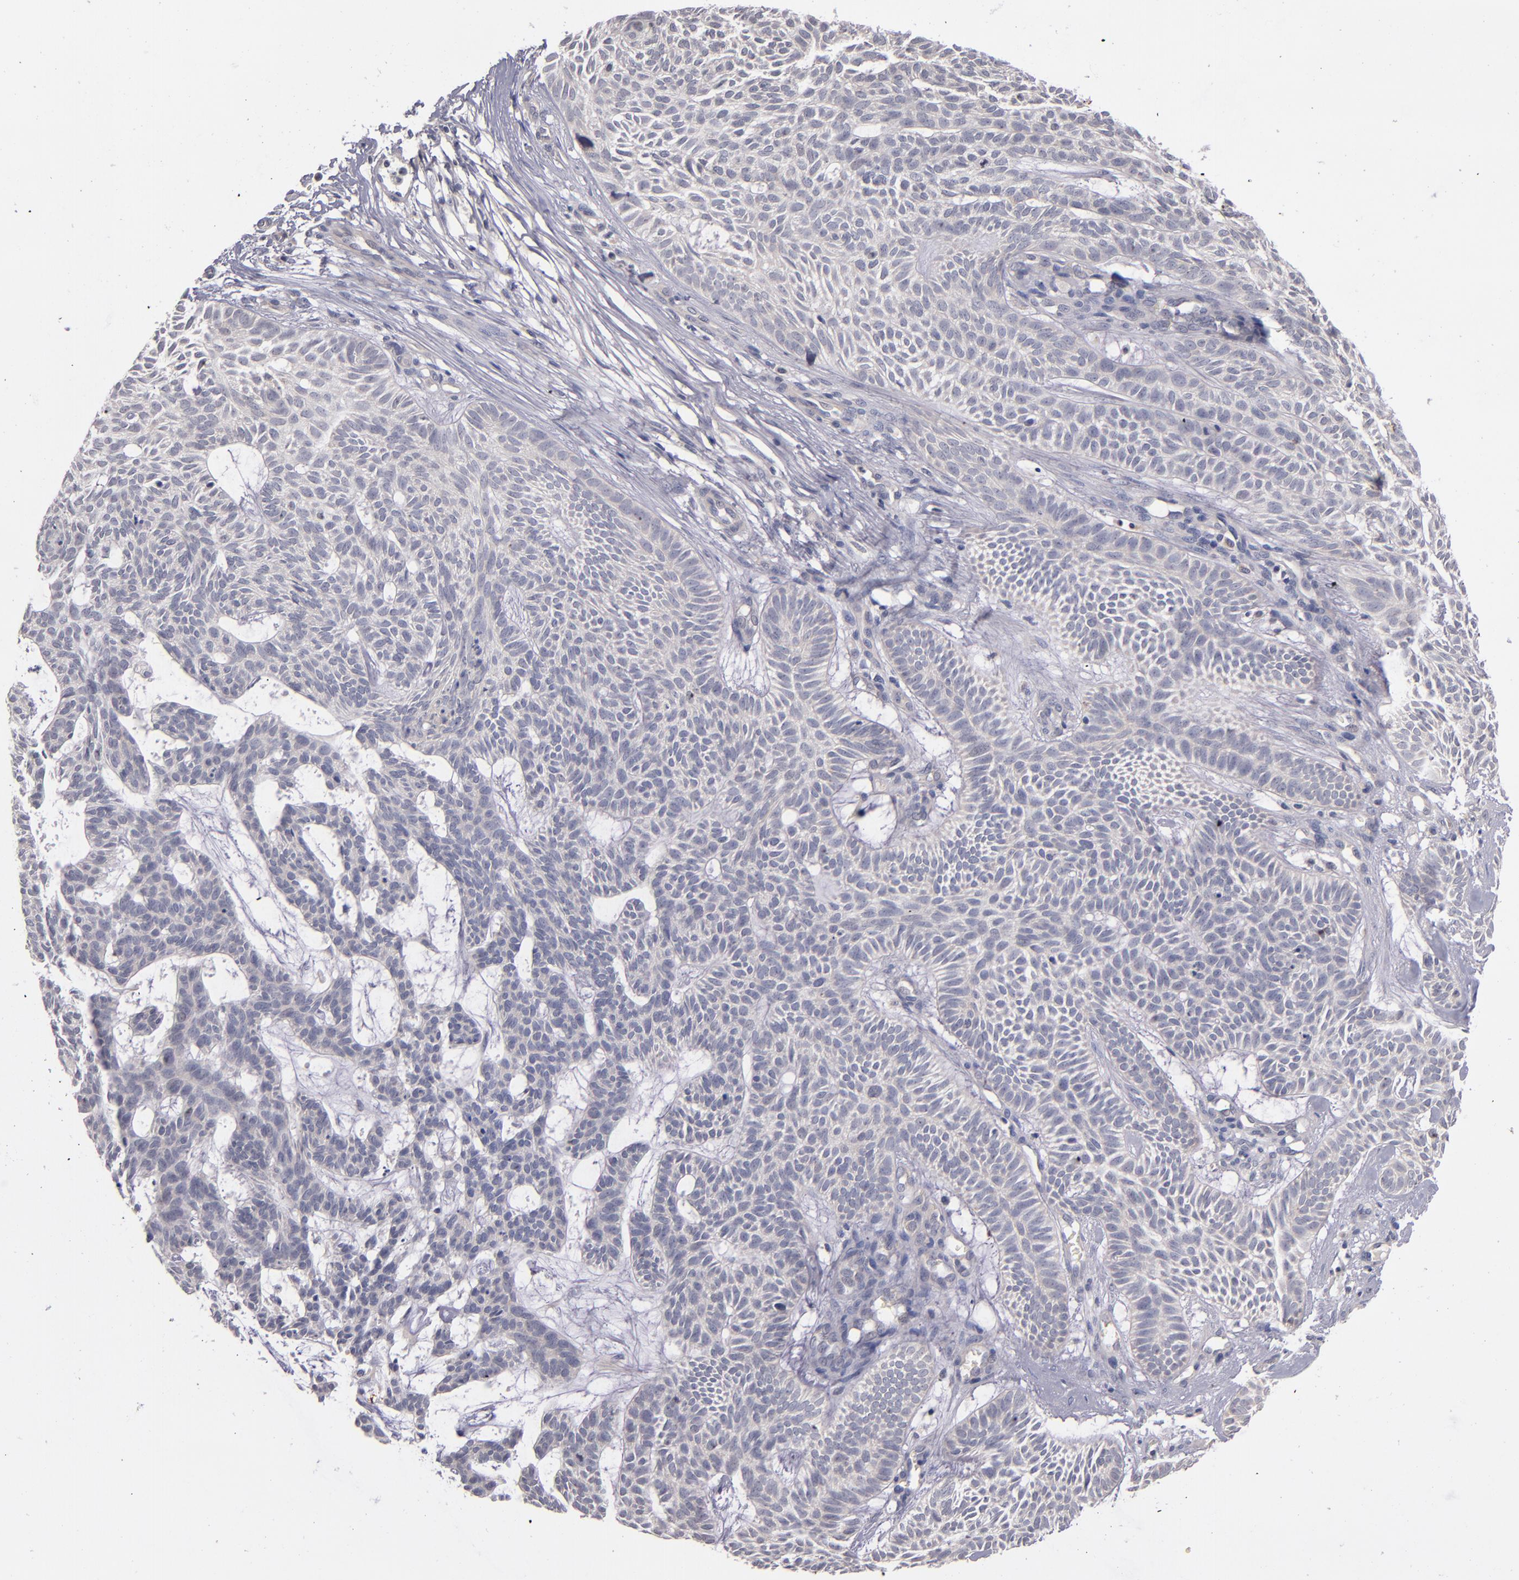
{"staining": {"intensity": "negative", "quantity": "none", "location": "none"}, "tissue": "skin cancer", "cell_type": "Tumor cells", "image_type": "cancer", "snomed": [{"axis": "morphology", "description": "Basal cell carcinoma"}, {"axis": "topography", "description": "Skin"}], "caption": "Tumor cells are negative for protein expression in human skin cancer (basal cell carcinoma).", "gene": "TSC2", "patient": {"sex": "male", "age": 75}}